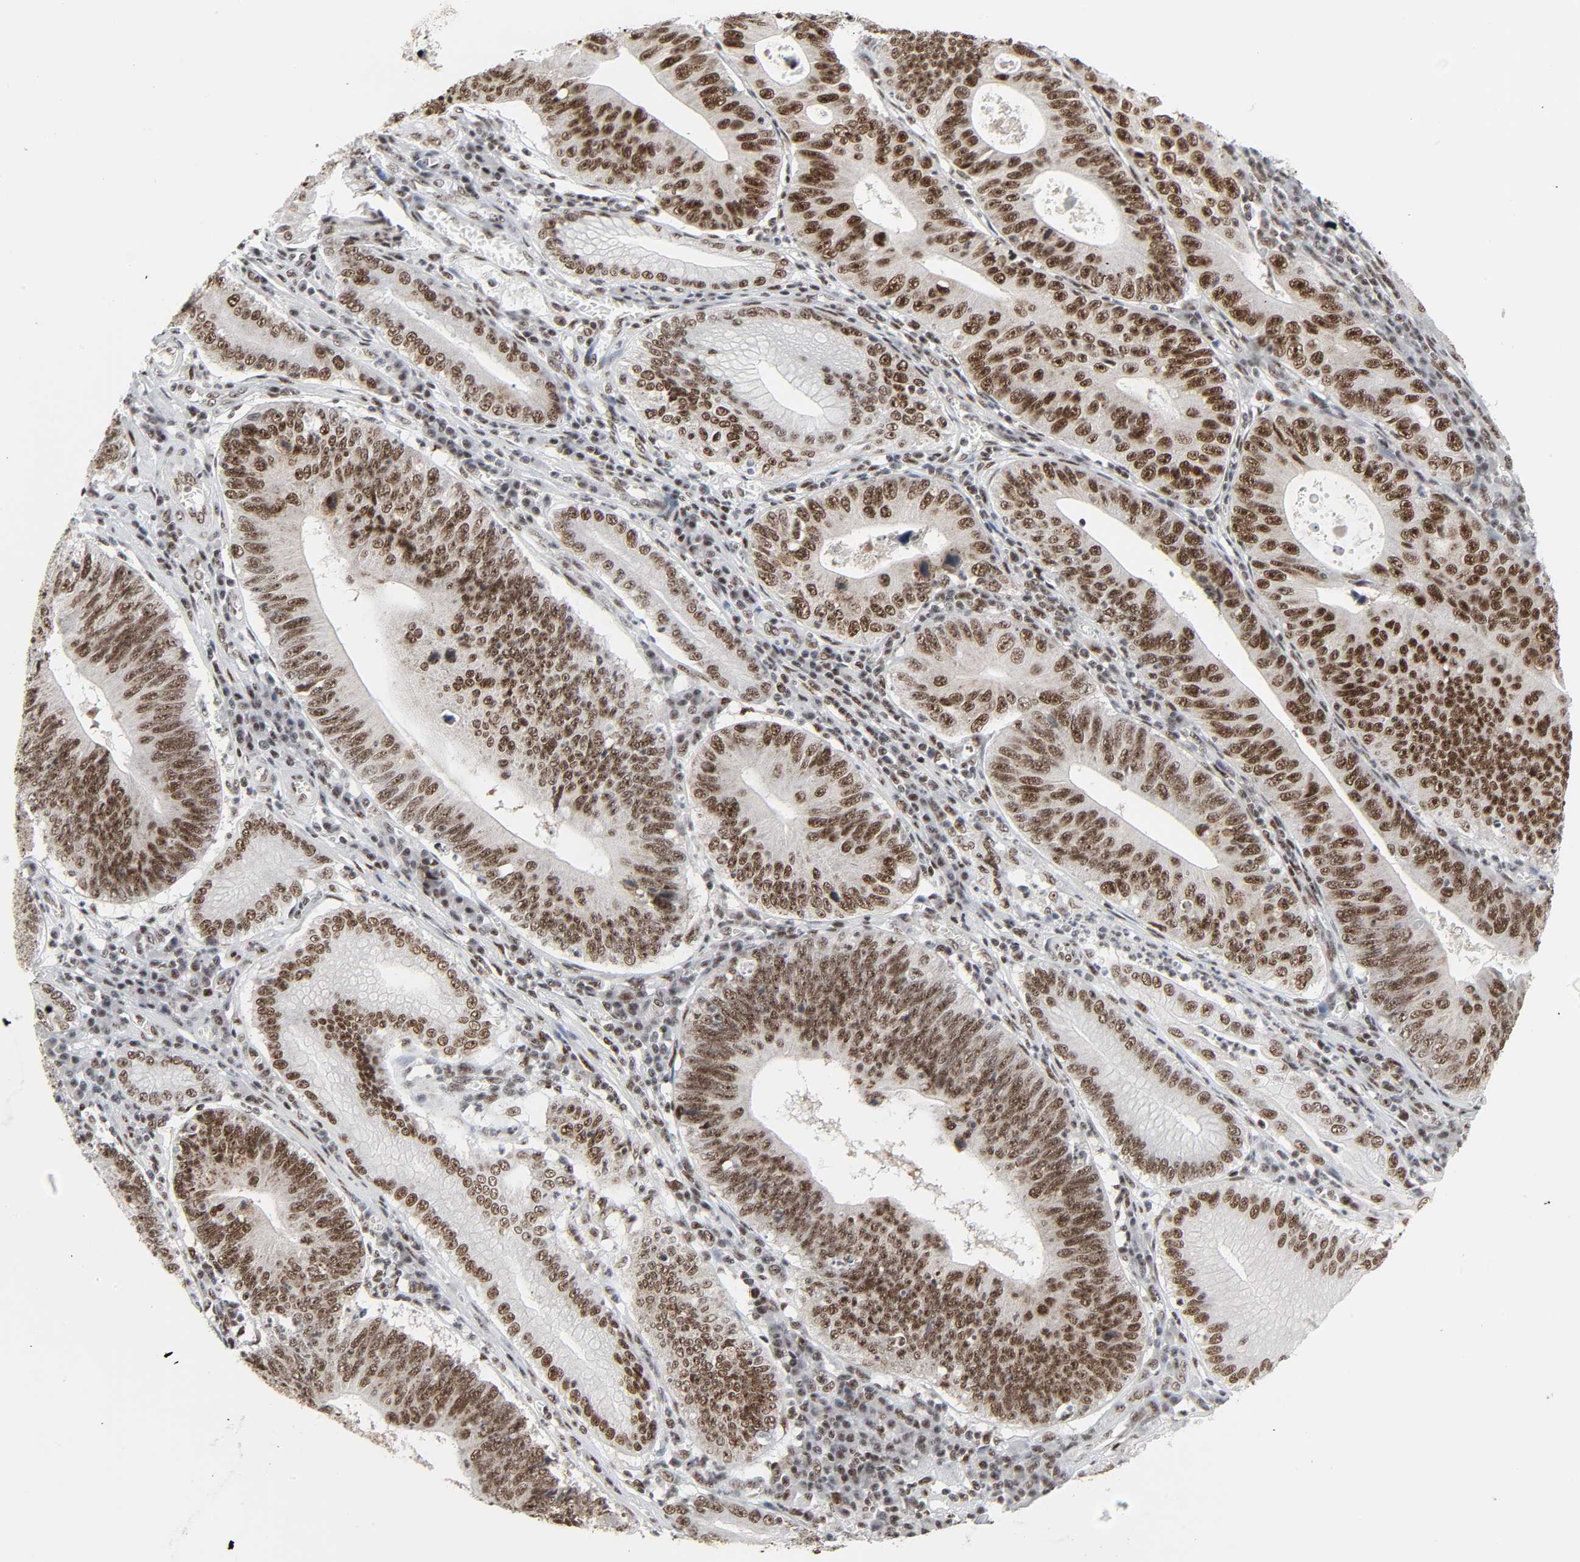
{"staining": {"intensity": "strong", "quantity": ">75%", "location": "nuclear"}, "tissue": "stomach cancer", "cell_type": "Tumor cells", "image_type": "cancer", "snomed": [{"axis": "morphology", "description": "Adenocarcinoma, NOS"}, {"axis": "topography", "description": "Stomach"}], "caption": "Protein expression analysis of adenocarcinoma (stomach) shows strong nuclear expression in approximately >75% of tumor cells. (DAB (3,3'-diaminobenzidine) = brown stain, brightfield microscopy at high magnification).", "gene": "CDK7", "patient": {"sex": "male", "age": 59}}